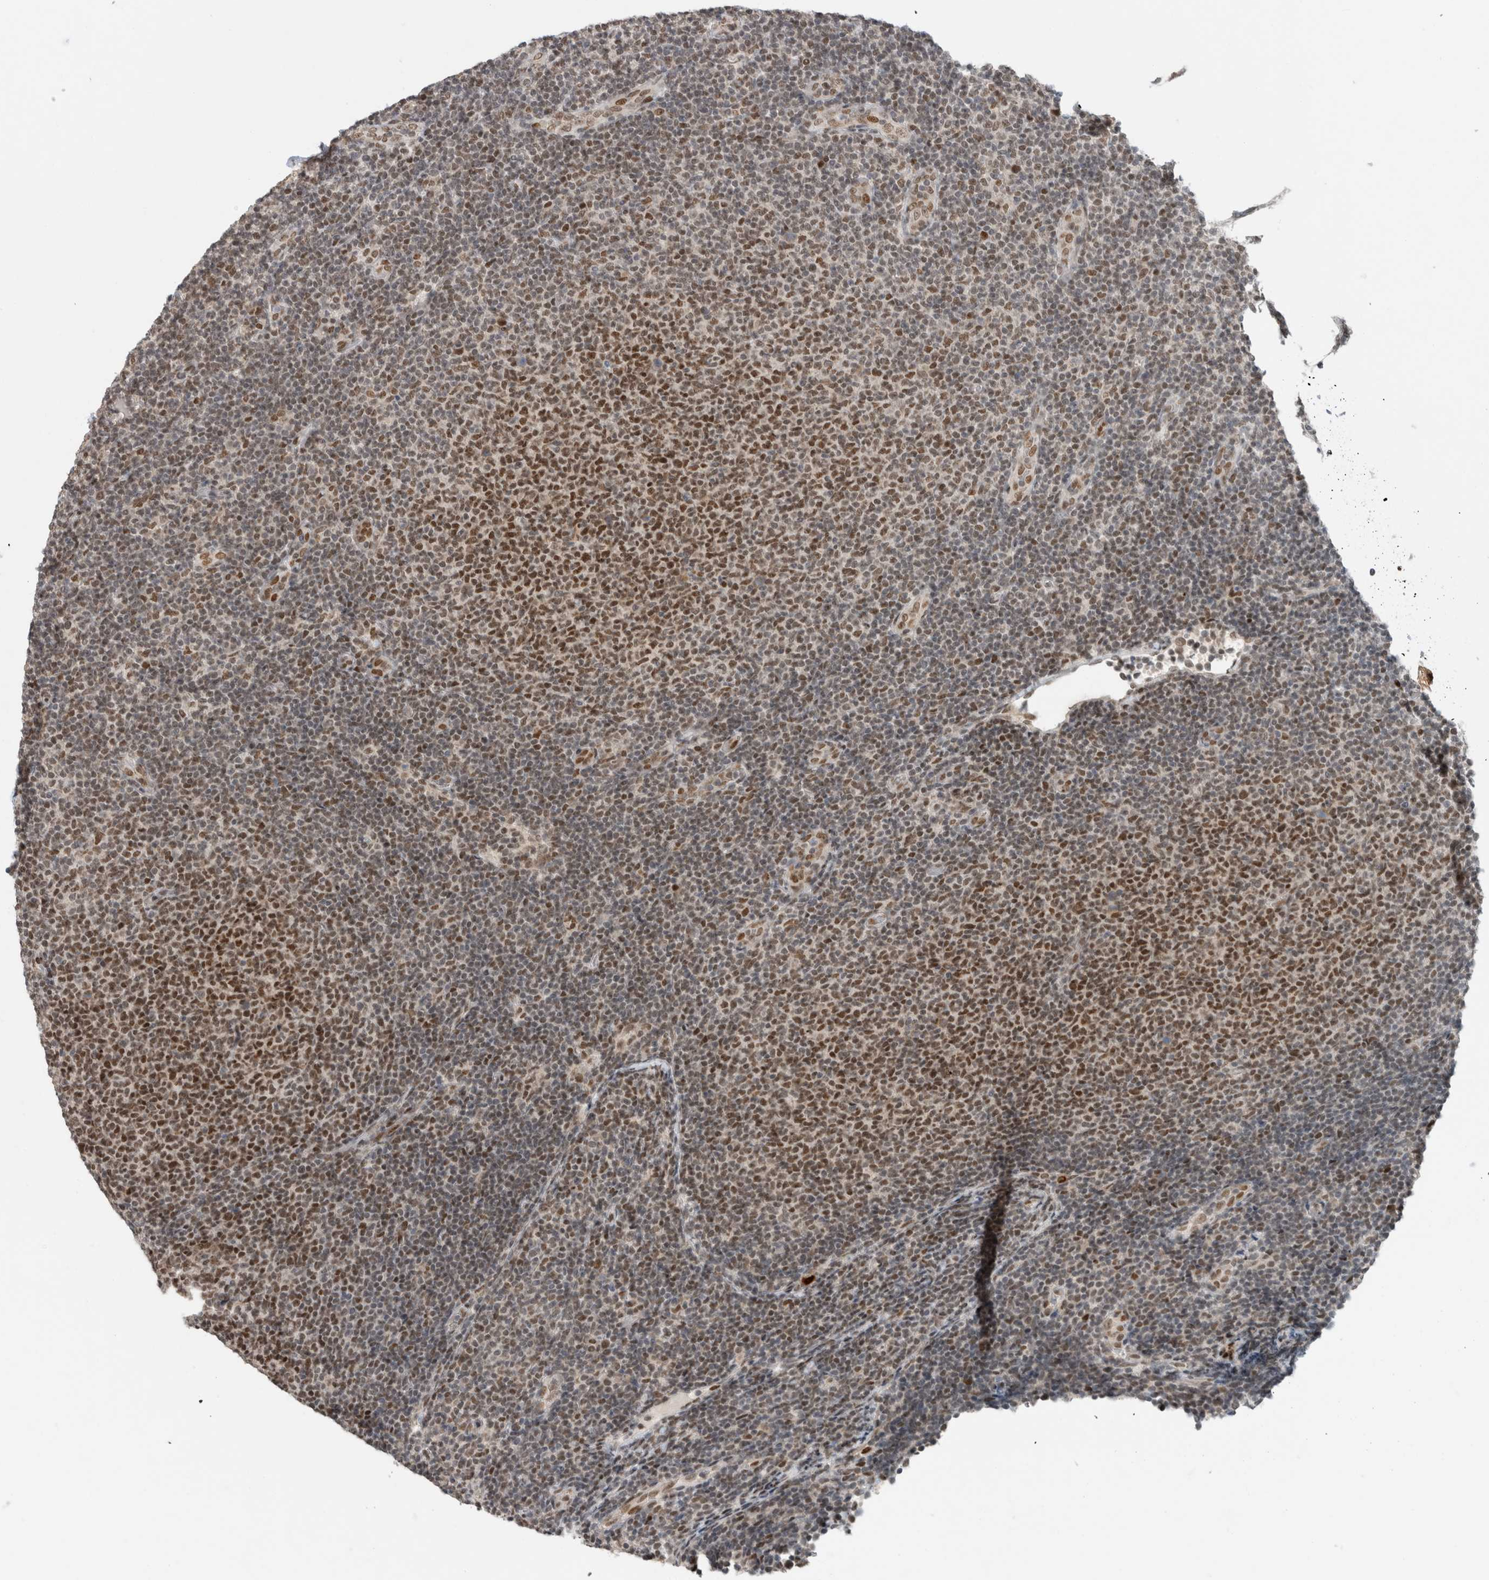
{"staining": {"intensity": "moderate", "quantity": "25%-75%", "location": "nuclear"}, "tissue": "lymphoma", "cell_type": "Tumor cells", "image_type": "cancer", "snomed": [{"axis": "morphology", "description": "Malignant lymphoma, non-Hodgkin's type, Low grade"}, {"axis": "topography", "description": "Lymph node"}], "caption": "Protein expression analysis of human malignant lymphoma, non-Hodgkin's type (low-grade) reveals moderate nuclear expression in about 25%-75% of tumor cells.", "gene": "HNRNPR", "patient": {"sex": "male", "age": 66}}